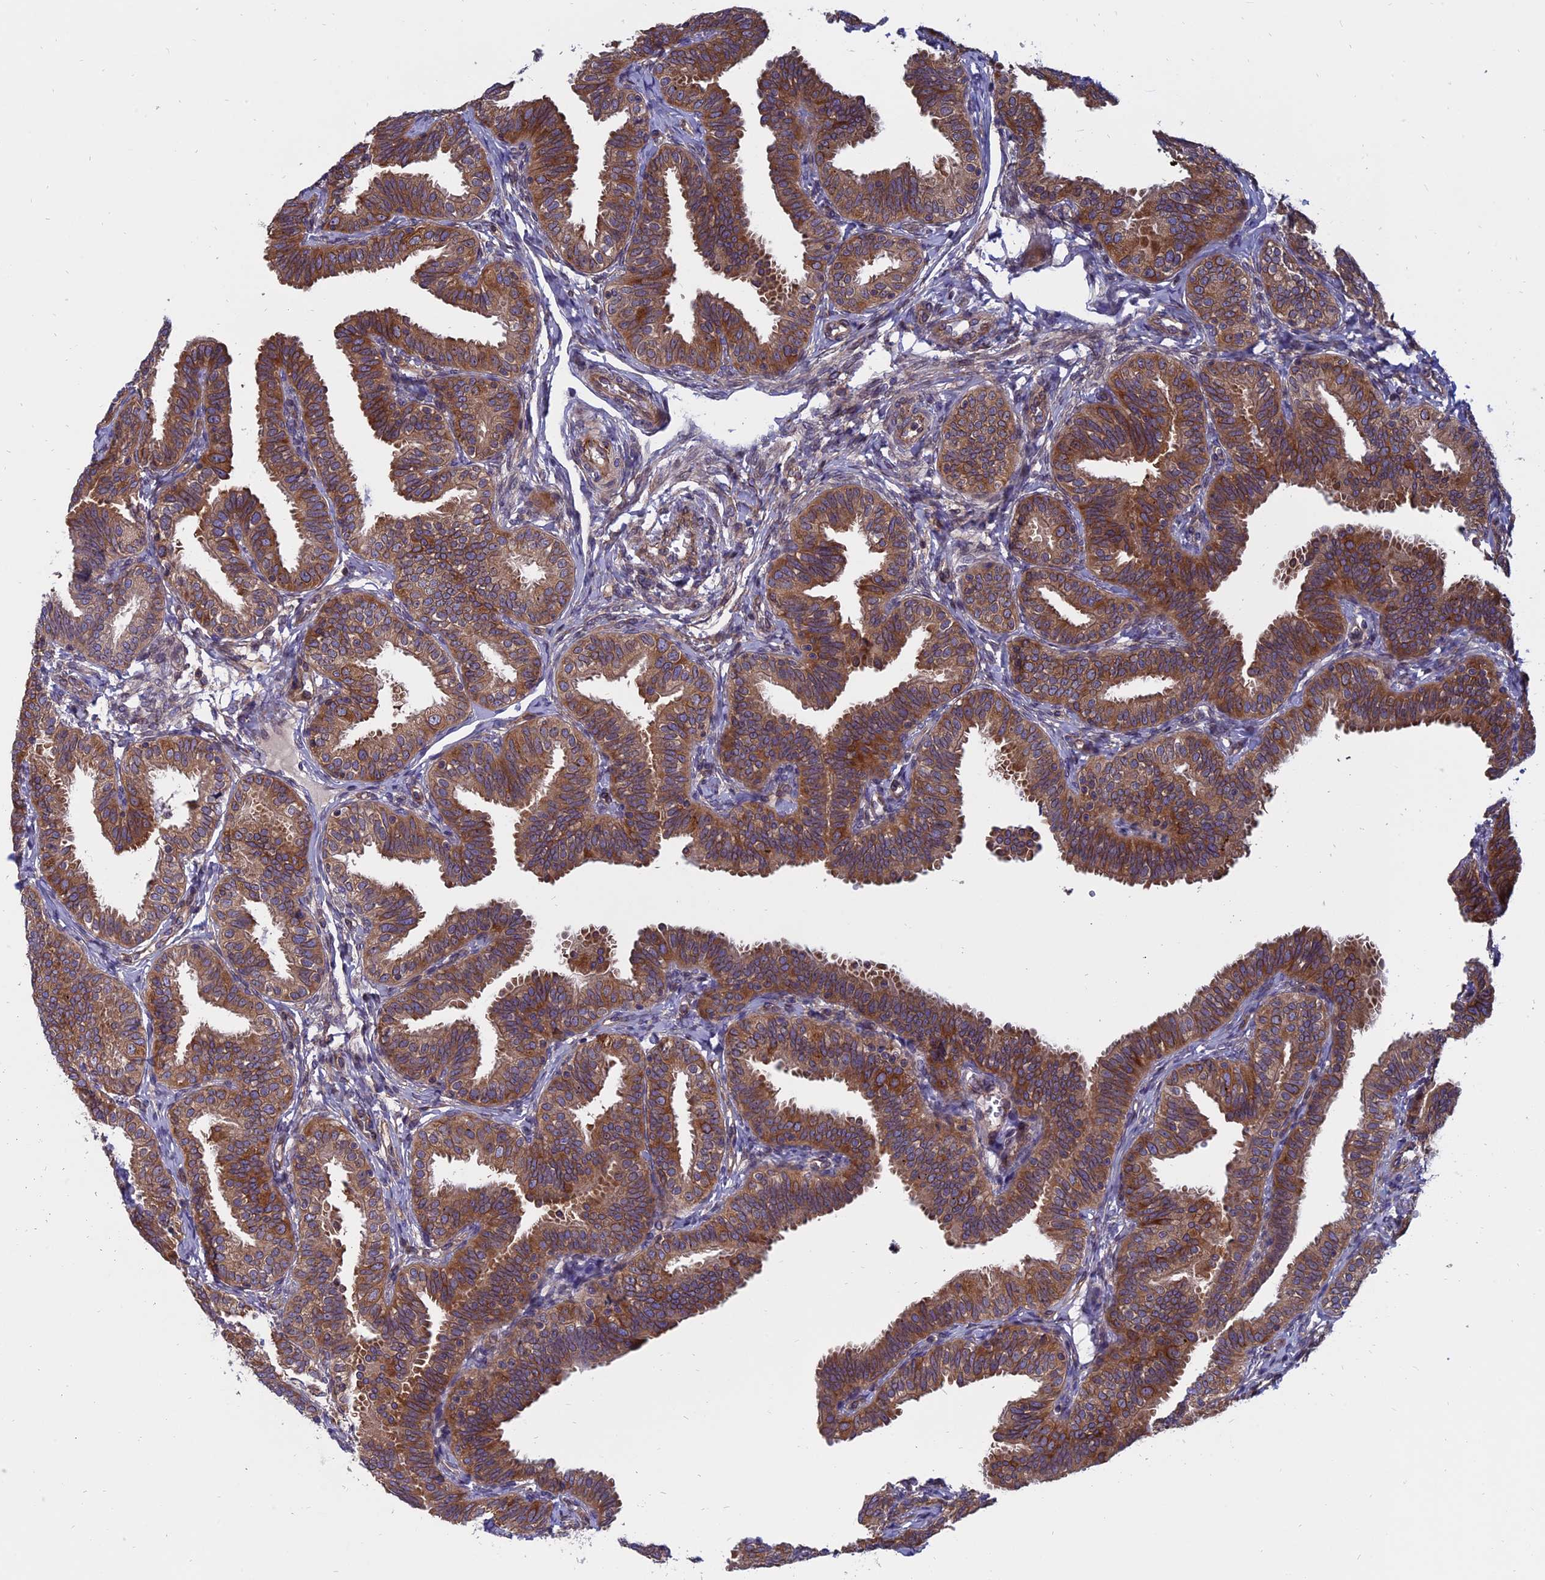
{"staining": {"intensity": "moderate", "quantity": ">75%", "location": "cytoplasmic/membranous"}, "tissue": "fallopian tube", "cell_type": "Glandular cells", "image_type": "normal", "snomed": [{"axis": "morphology", "description": "Normal tissue, NOS"}, {"axis": "topography", "description": "Fallopian tube"}], "caption": "Brown immunohistochemical staining in normal fallopian tube reveals moderate cytoplasmic/membranous positivity in approximately >75% of glandular cells. (IHC, brightfield microscopy, high magnification).", "gene": "NAA10", "patient": {"sex": "female", "age": 35}}